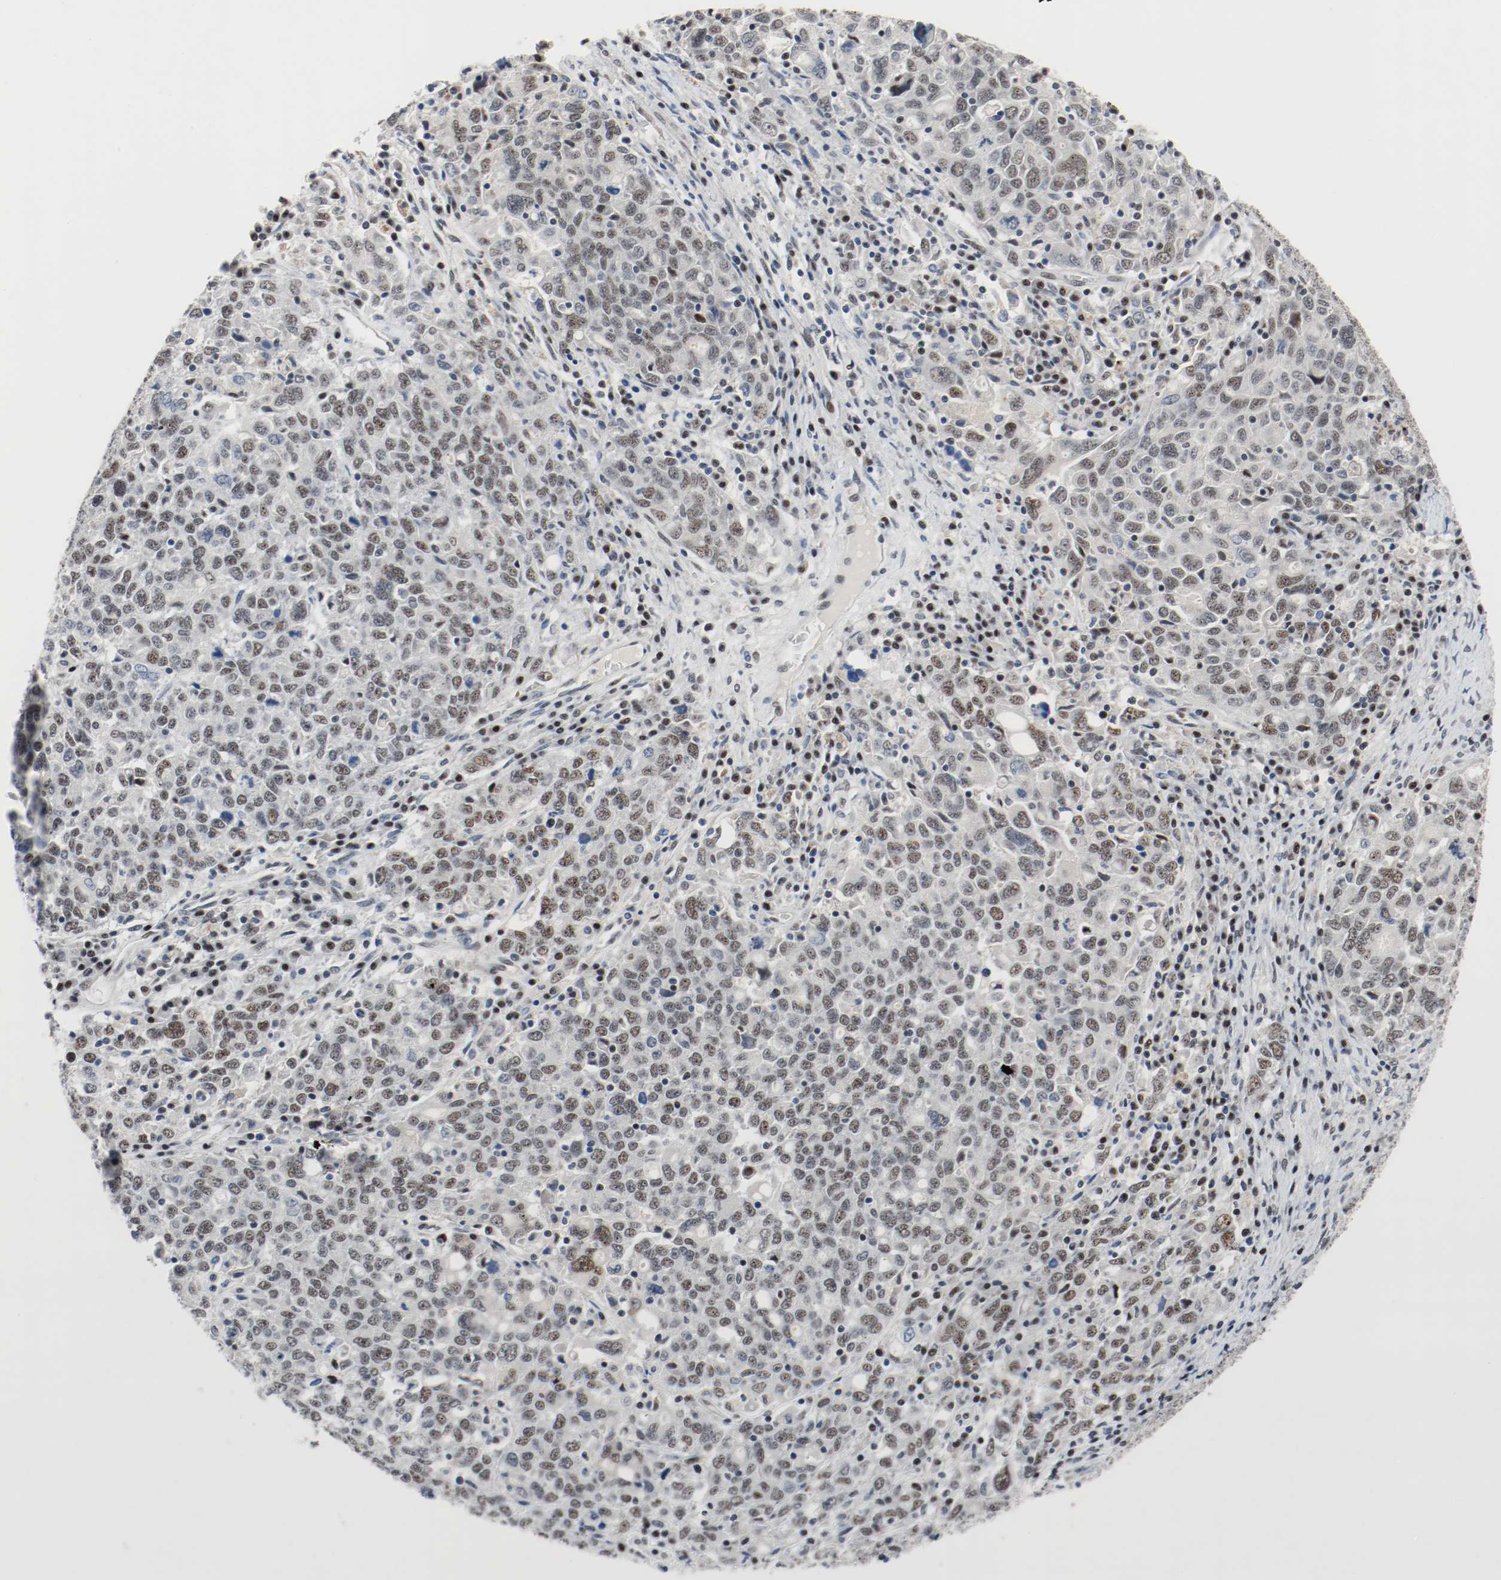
{"staining": {"intensity": "moderate", "quantity": "25%-75%", "location": "nuclear"}, "tissue": "ovarian cancer", "cell_type": "Tumor cells", "image_type": "cancer", "snomed": [{"axis": "morphology", "description": "Carcinoma, endometroid"}, {"axis": "topography", "description": "Ovary"}], "caption": "Protein staining shows moderate nuclear positivity in about 25%-75% of tumor cells in ovarian endometroid carcinoma. (DAB (3,3'-diaminobenzidine) = brown stain, brightfield microscopy at high magnification).", "gene": "ASH1L", "patient": {"sex": "female", "age": 62}}